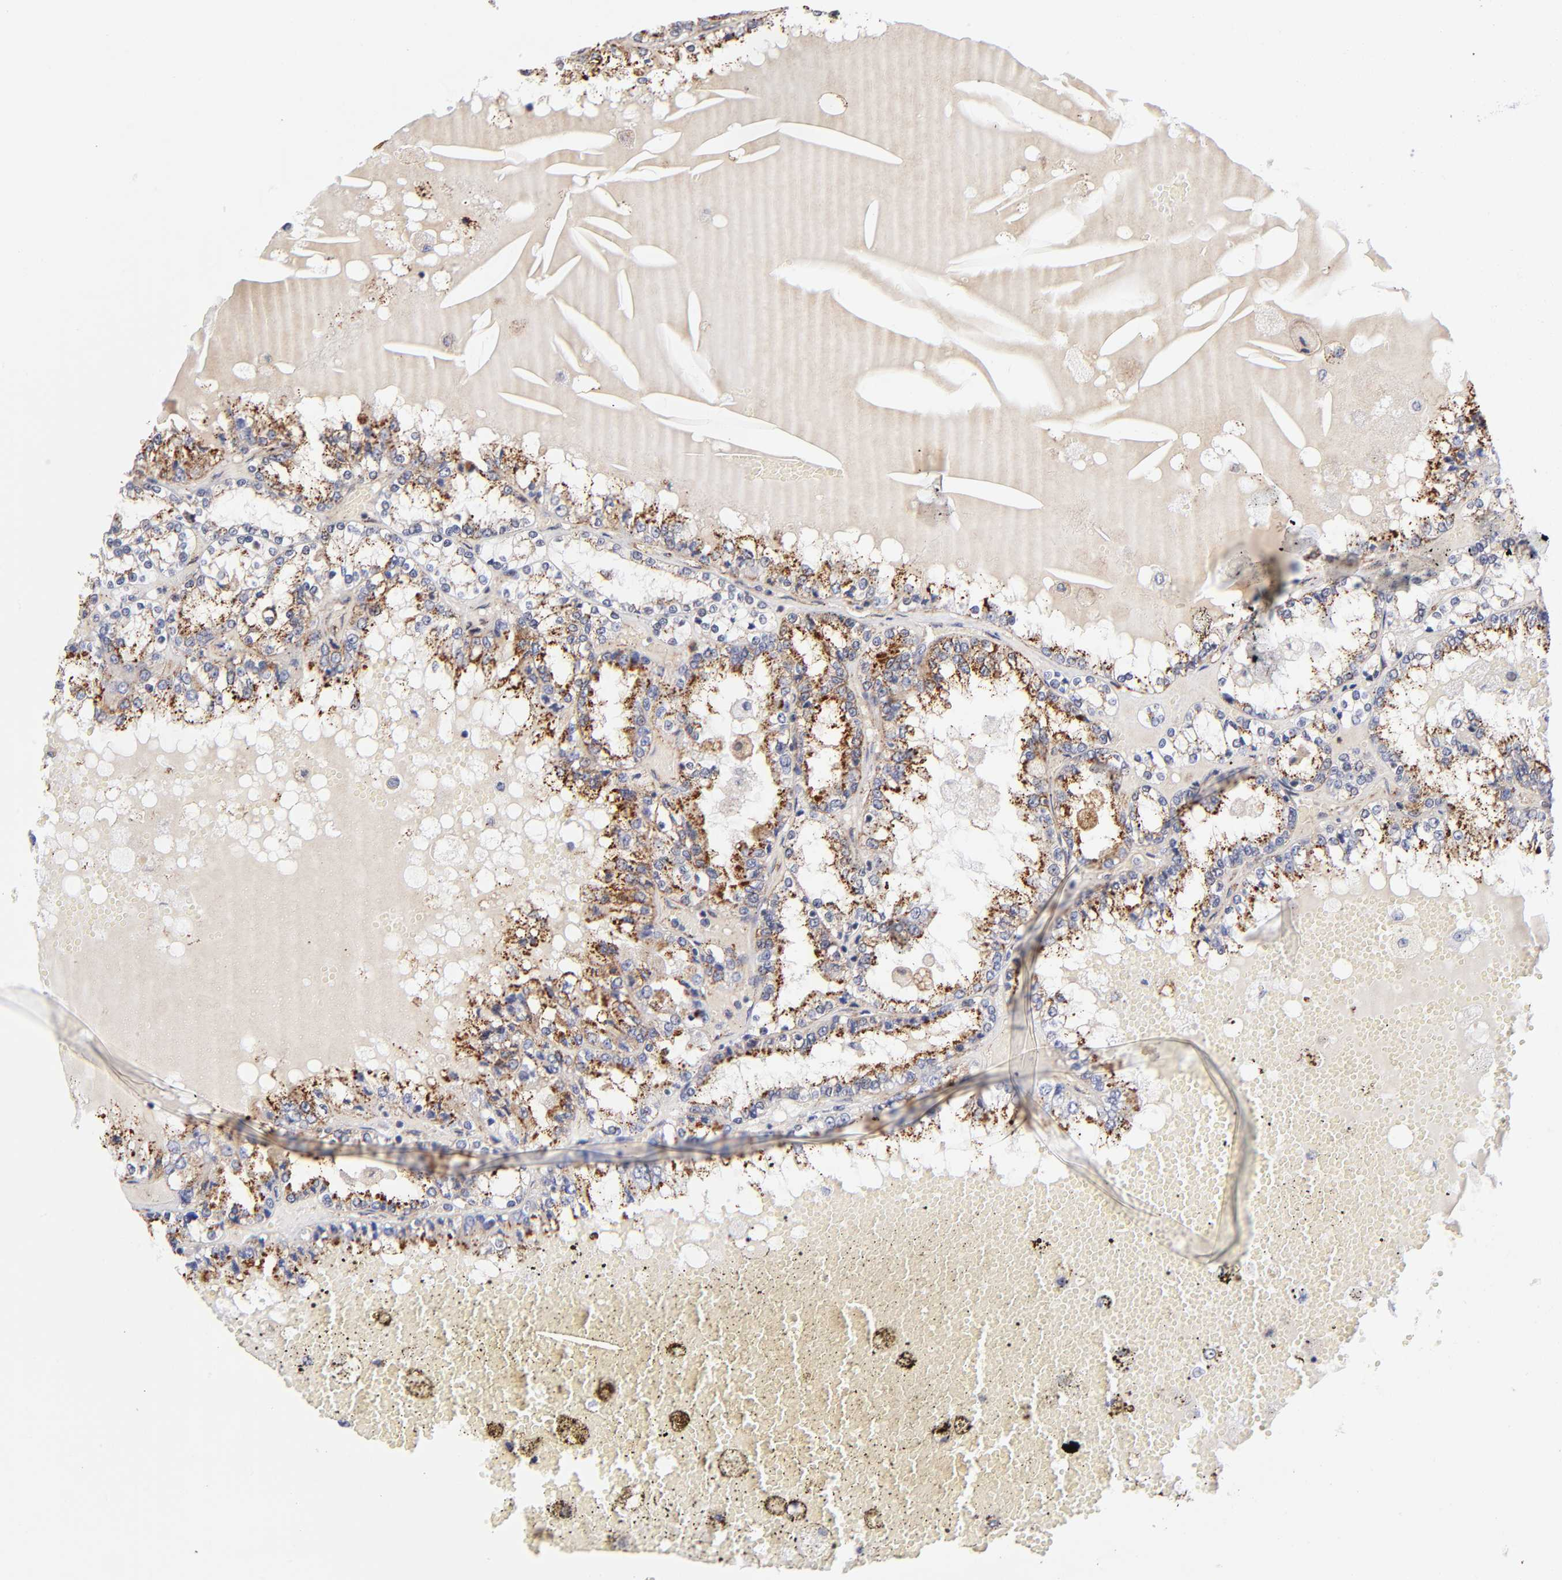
{"staining": {"intensity": "moderate", "quantity": ">75%", "location": "cytoplasmic/membranous"}, "tissue": "renal cancer", "cell_type": "Tumor cells", "image_type": "cancer", "snomed": [{"axis": "morphology", "description": "Adenocarcinoma, NOS"}, {"axis": "topography", "description": "Kidney"}], "caption": "Renal cancer (adenocarcinoma) stained with a brown dye displays moderate cytoplasmic/membranous positive expression in approximately >75% of tumor cells.", "gene": "GABPA", "patient": {"sex": "female", "age": 56}}